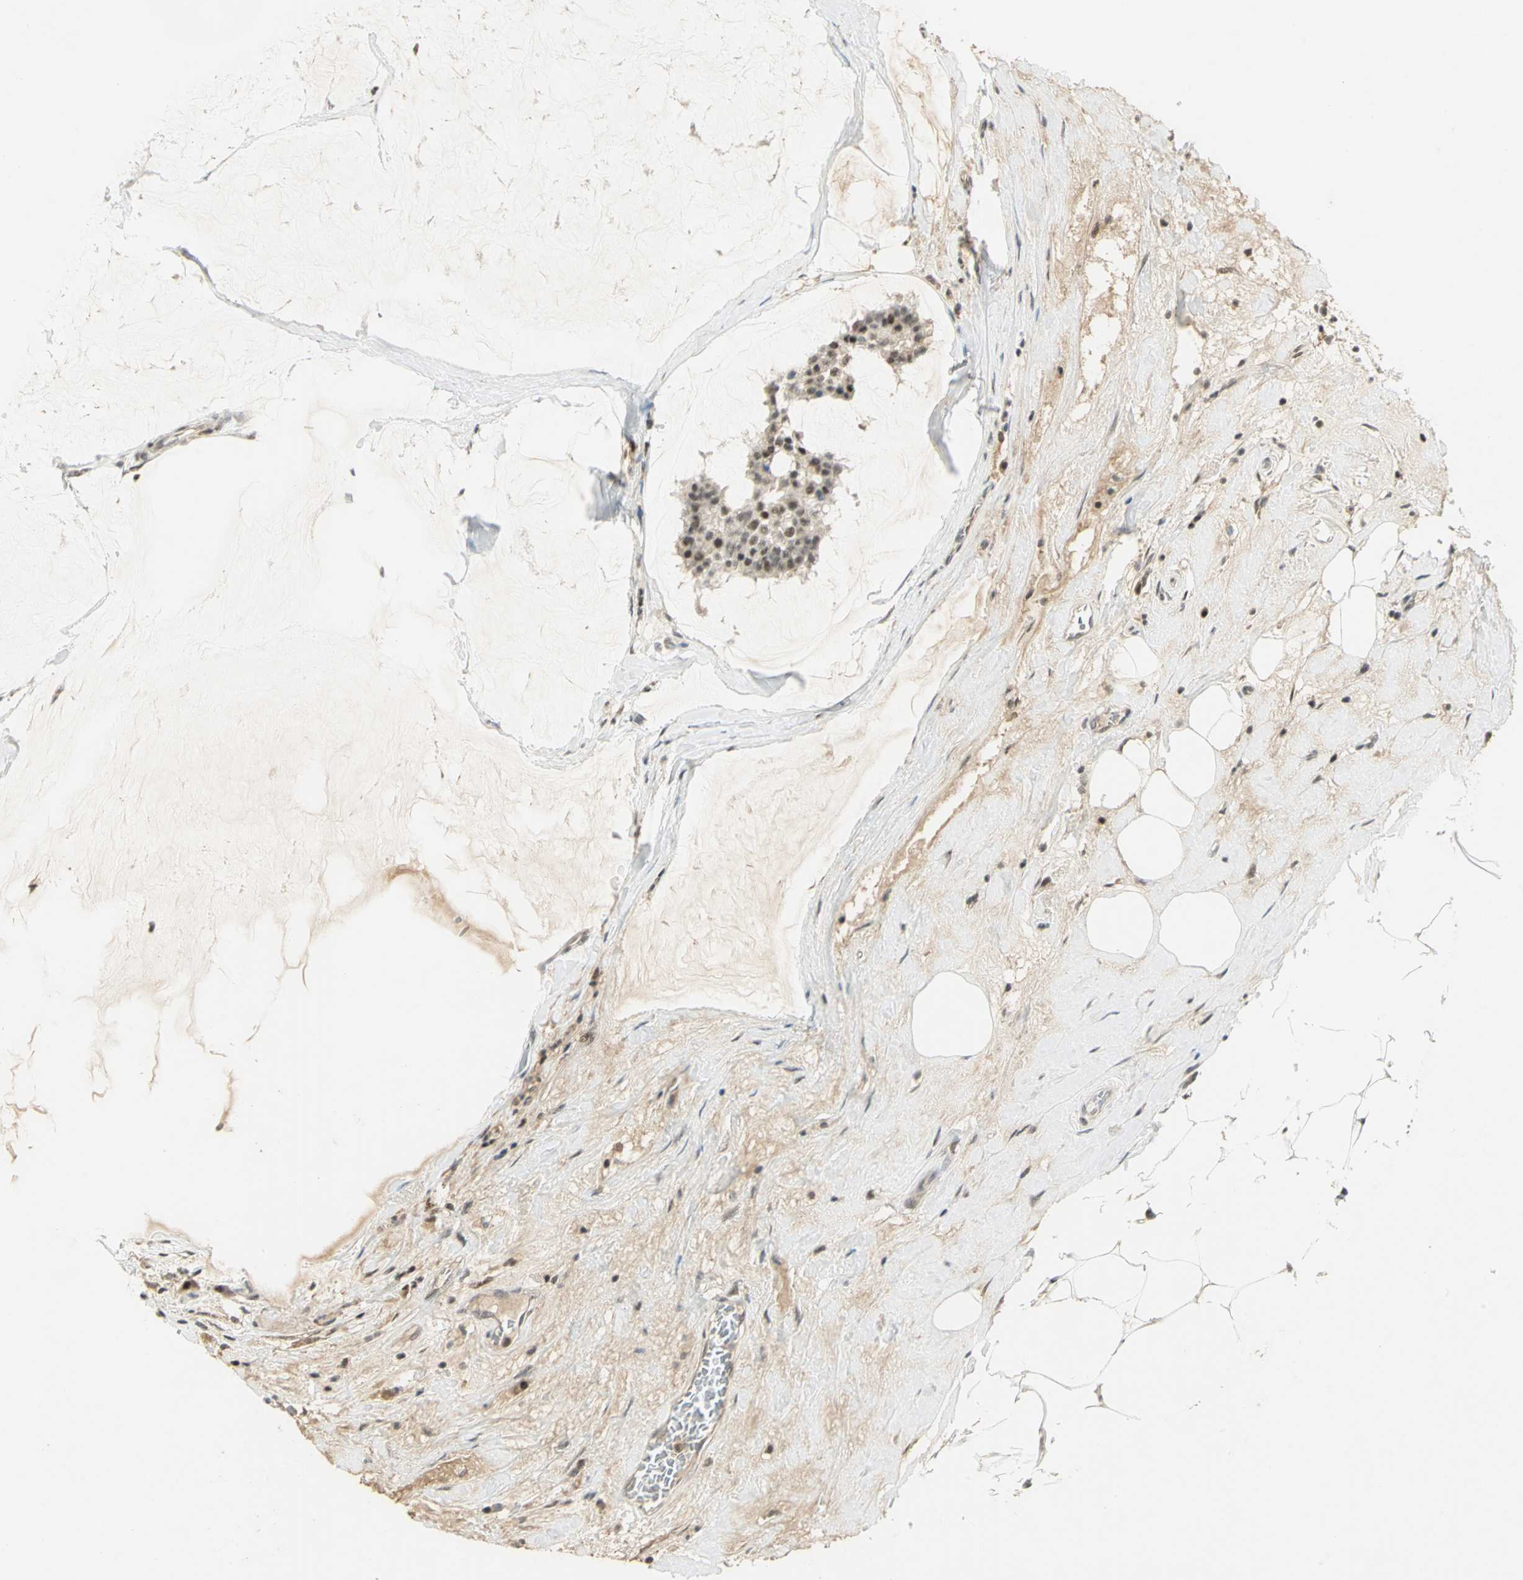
{"staining": {"intensity": "moderate", "quantity": ">75%", "location": "nuclear"}, "tissue": "breast cancer", "cell_type": "Tumor cells", "image_type": "cancer", "snomed": [{"axis": "morphology", "description": "Duct carcinoma"}, {"axis": "topography", "description": "Breast"}], "caption": "Breast intraductal carcinoma was stained to show a protein in brown. There is medium levels of moderate nuclear expression in approximately >75% of tumor cells. (DAB IHC, brown staining for protein, blue staining for nuclei).", "gene": "CCNT1", "patient": {"sex": "female", "age": 93}}